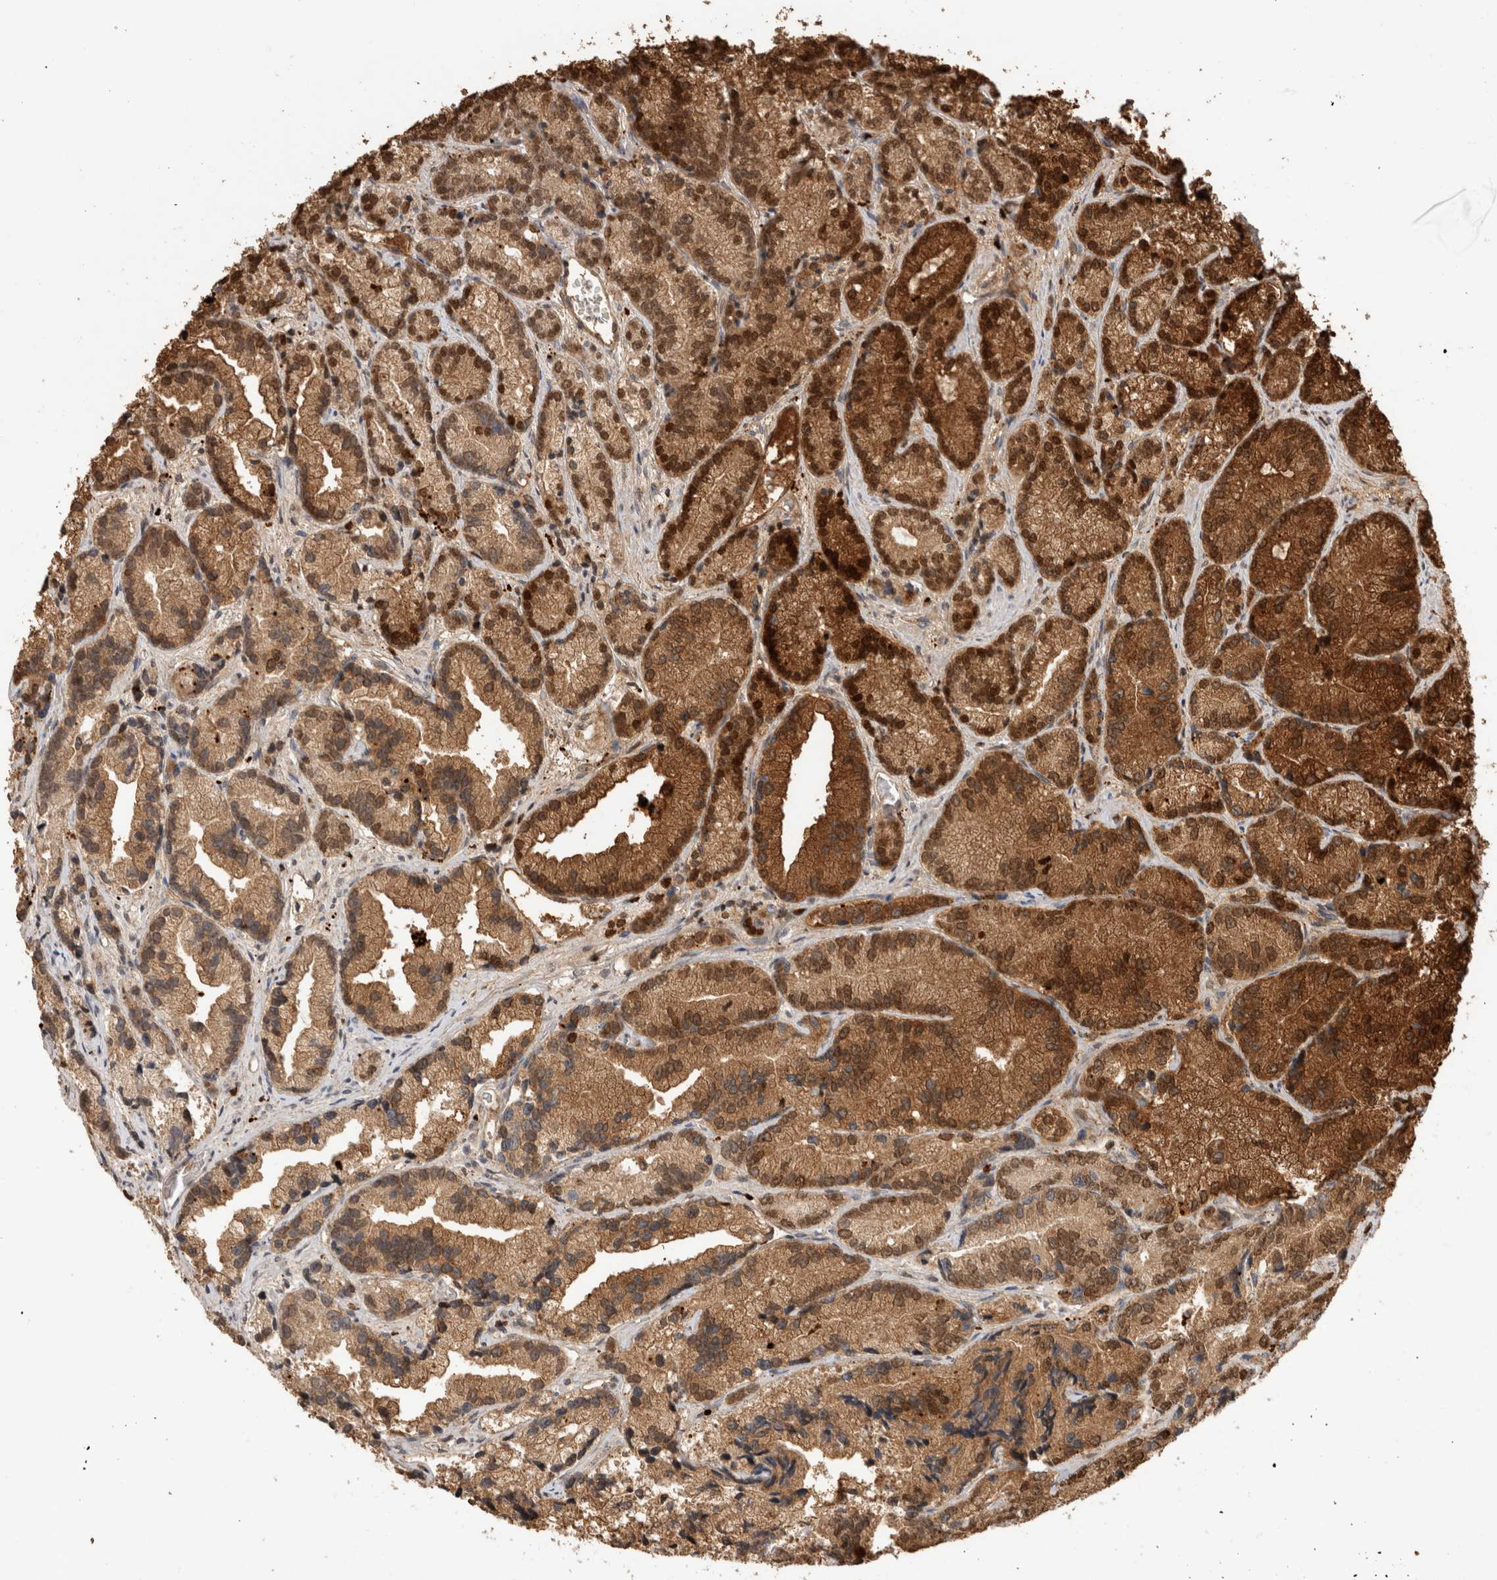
{"staining": {"intensity": "strong", "quantity": ">75%", "location": "cytoplasmic/membranous,nuclear"}, "tissue": "prostate cancer", "cell_type": "Tumor cells", "image_type": "cancer", "snomed": [{"axis": "morphology", "description": "Adenocarcinoma, Low grade"}, {"axis": "topography", "description": "Prostate"}], "caption": "Protein analysis of adenocarcinoma (low-grade) (prostate) tissue reveals strong cytoplasmic/membranous and nuclear expression in approximately >75% of tumor cells.", "gene": "ARSA", "patient": {"sex": "male", "age": 89}}